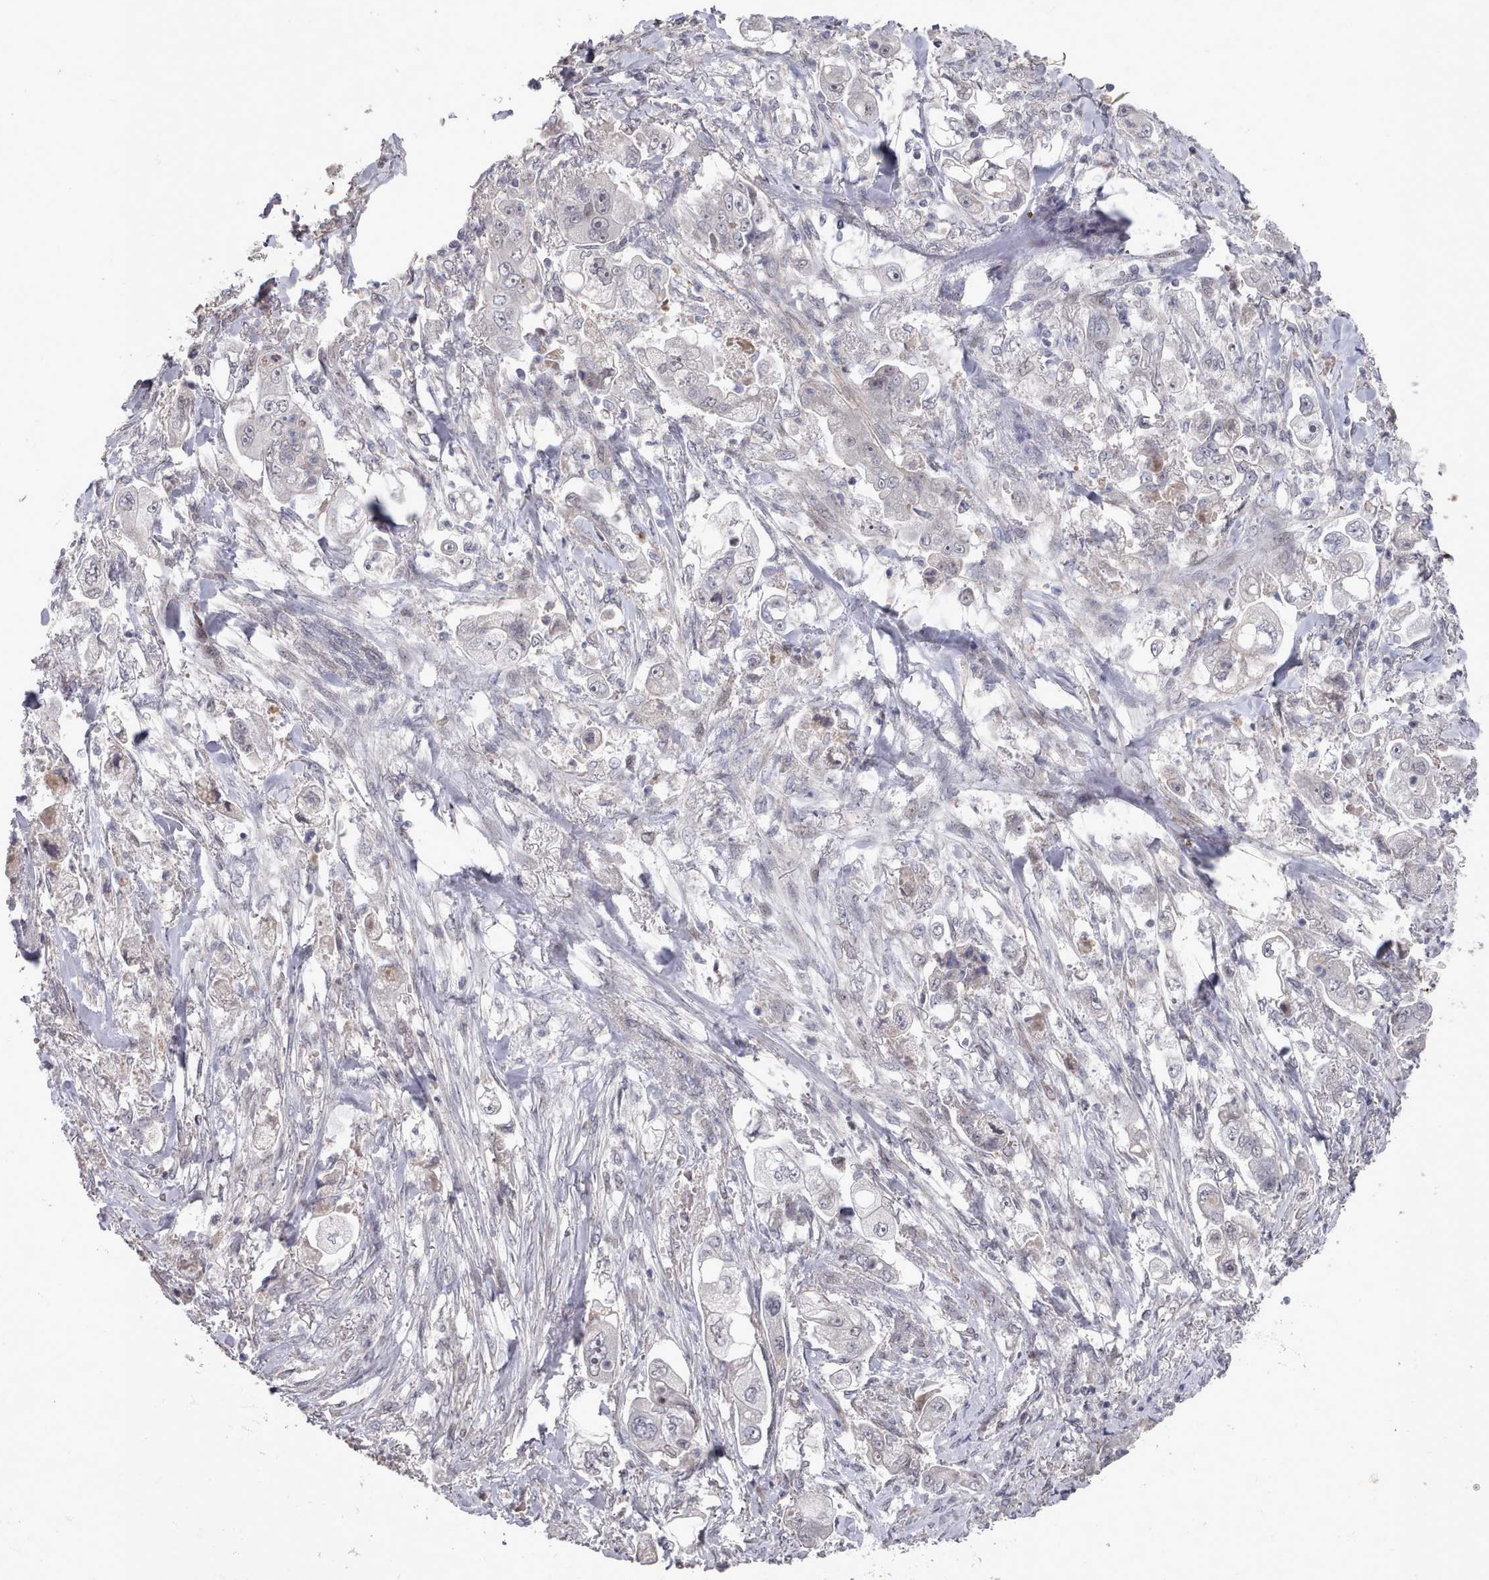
{"staining": {"intensity": "negative", "quantity": "none", "location": "none"}, "tissue": "stomach cancer", "cell_type": "Tumor cells", "image_type": "cancer", "snomed": [{"axis": "morphology", "description": "Adenocarcinoma, NOS"}, {"axis": "topography", "description": "Stomach"}], "caption": "A photomicrograph of stomach cancer stained for a protein exhibits no brown staining in tumor cells.", "gene": "CPSF4", "patient": {"sex": "male", "age": 62}}